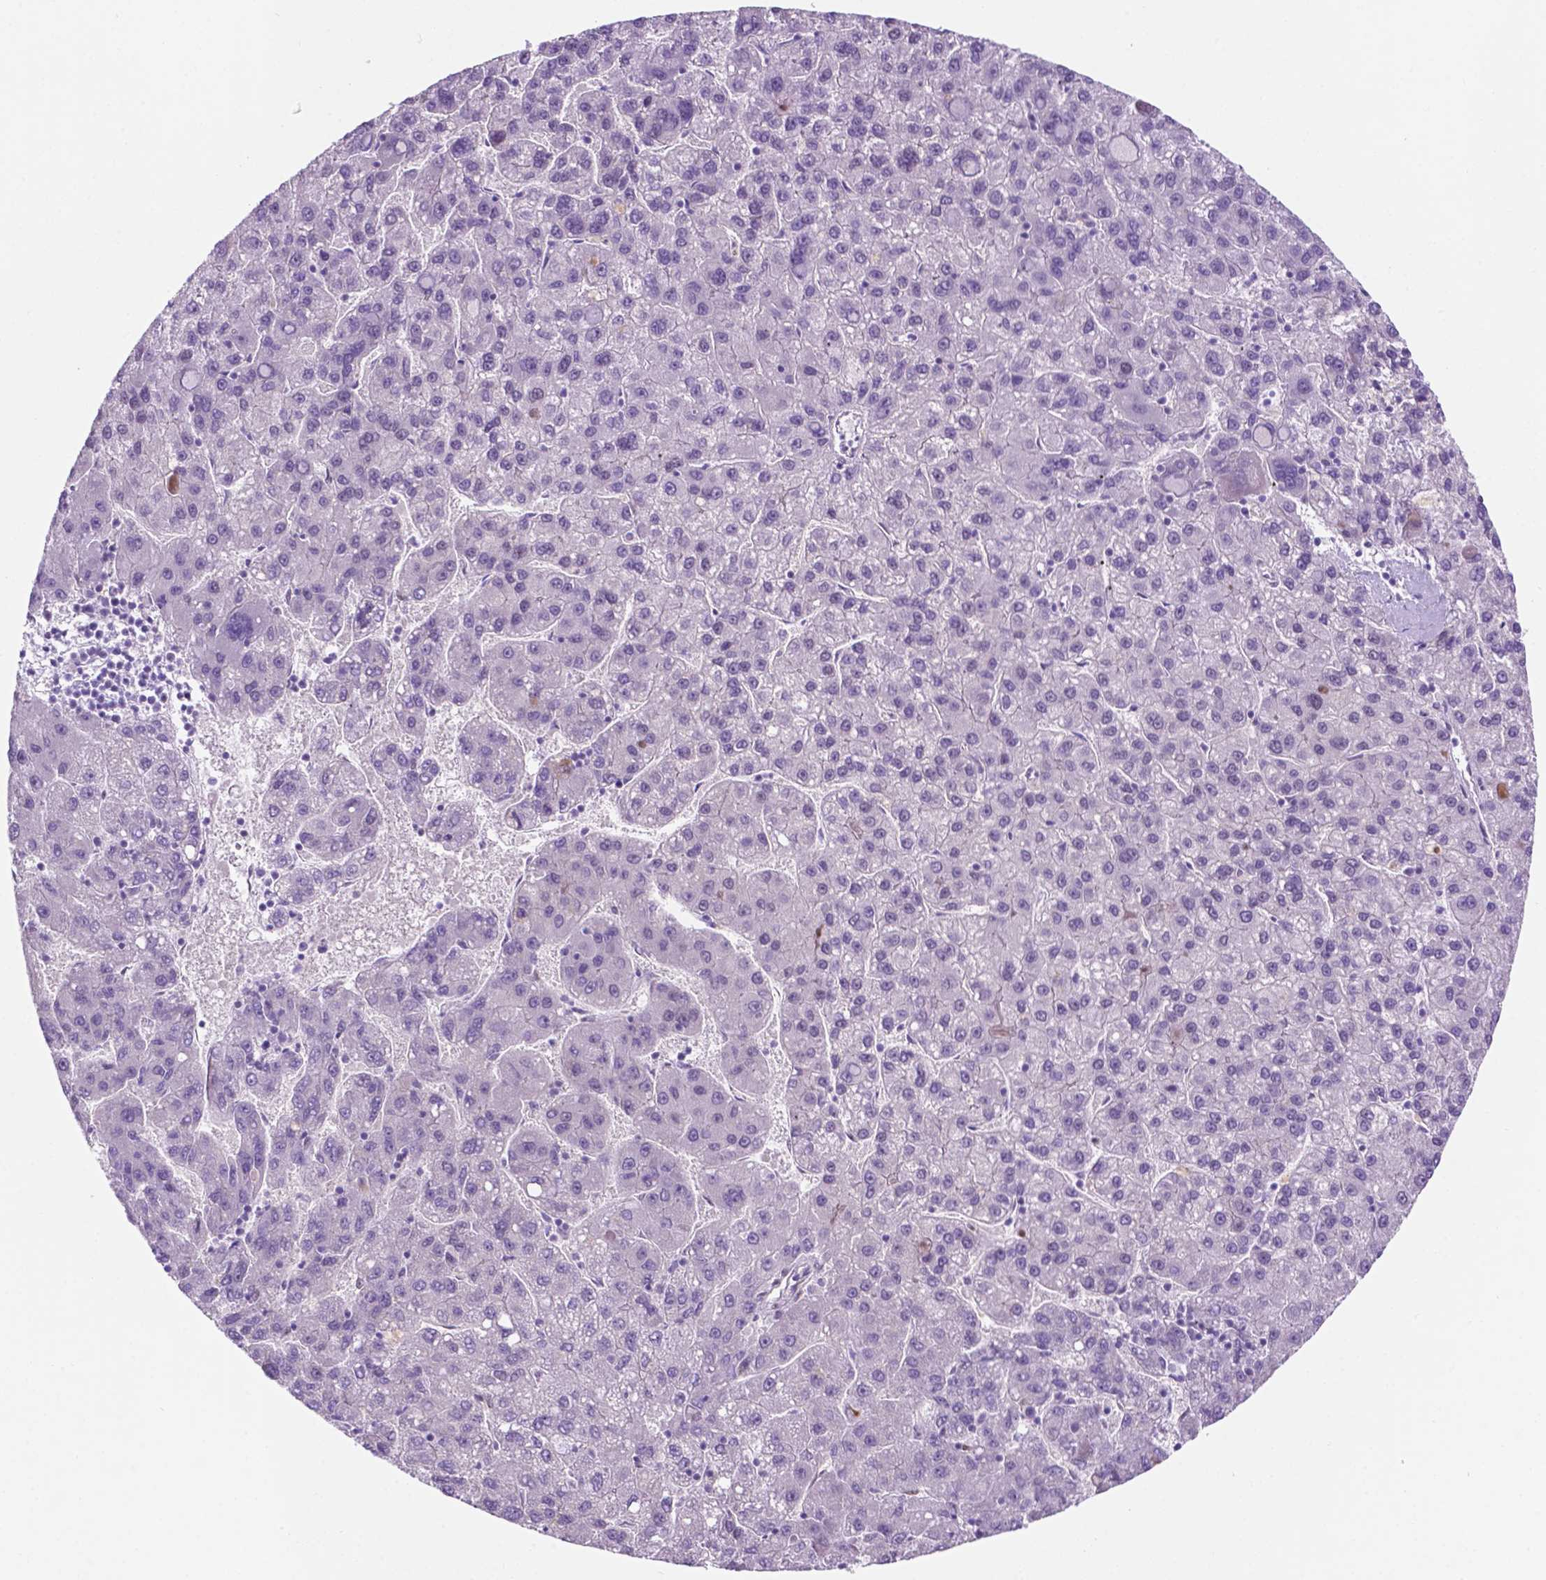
{"staining": {"intensity": "negative", "quantity": "none", "location": "none"}, "tissue": "liver cancer", "cell_type": "Tumor cells", "image_type": "cancer", "snomed": [{"axis": "morphology", "description": "Carcinoma, Hepatocellular, NOS"}, {"axis": "topography", "description": "Liver"}], "caption": "Immunohistochemical staining of hepatocellular carcinoma (liver) reveals no significant positivity in tumor cells.", "gene": "ERF", "patient": {"sex": "female", "age": 82}}